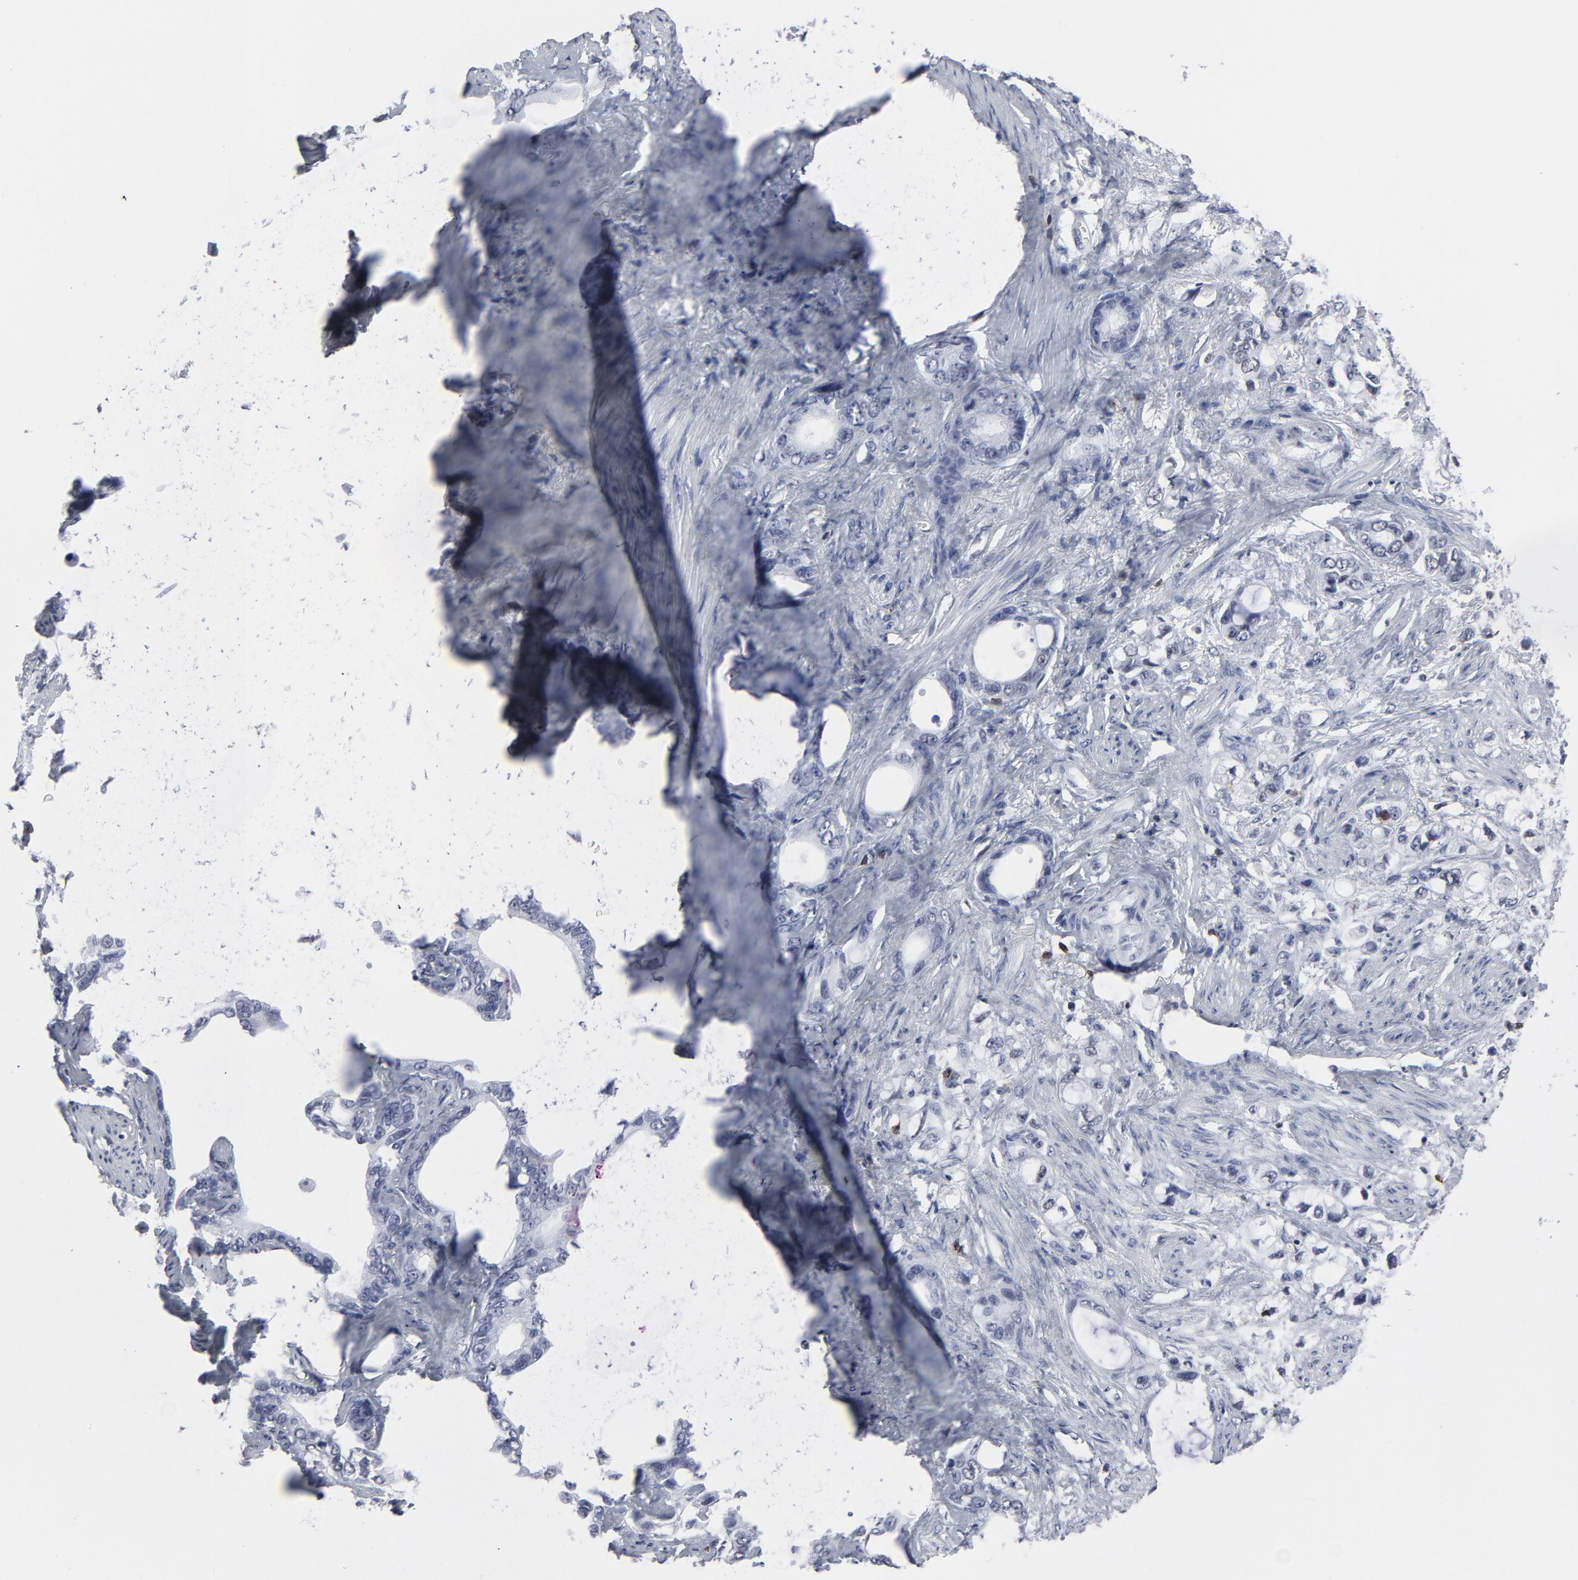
{"staining": {"intensity": "negative", "quantity": "none", "location": "none"}, "tissue": "stomach cancer", "cell_type": "Tumor cells", "image_type": "cancer", "snomed": [{"axis": "morphology", "description": "Adenocarcinoma, NOS"}, {"axis": "topography", "description": "Stomach"}], "caption": "This micrograph is of stomach cancer stained with immunohistochemistry to label a protein in brown with the nuclei are counter-stained blue. There is no expression in tumor cells.", "gene": "CD2", "patient": {"sex": "female", "age": 75}}